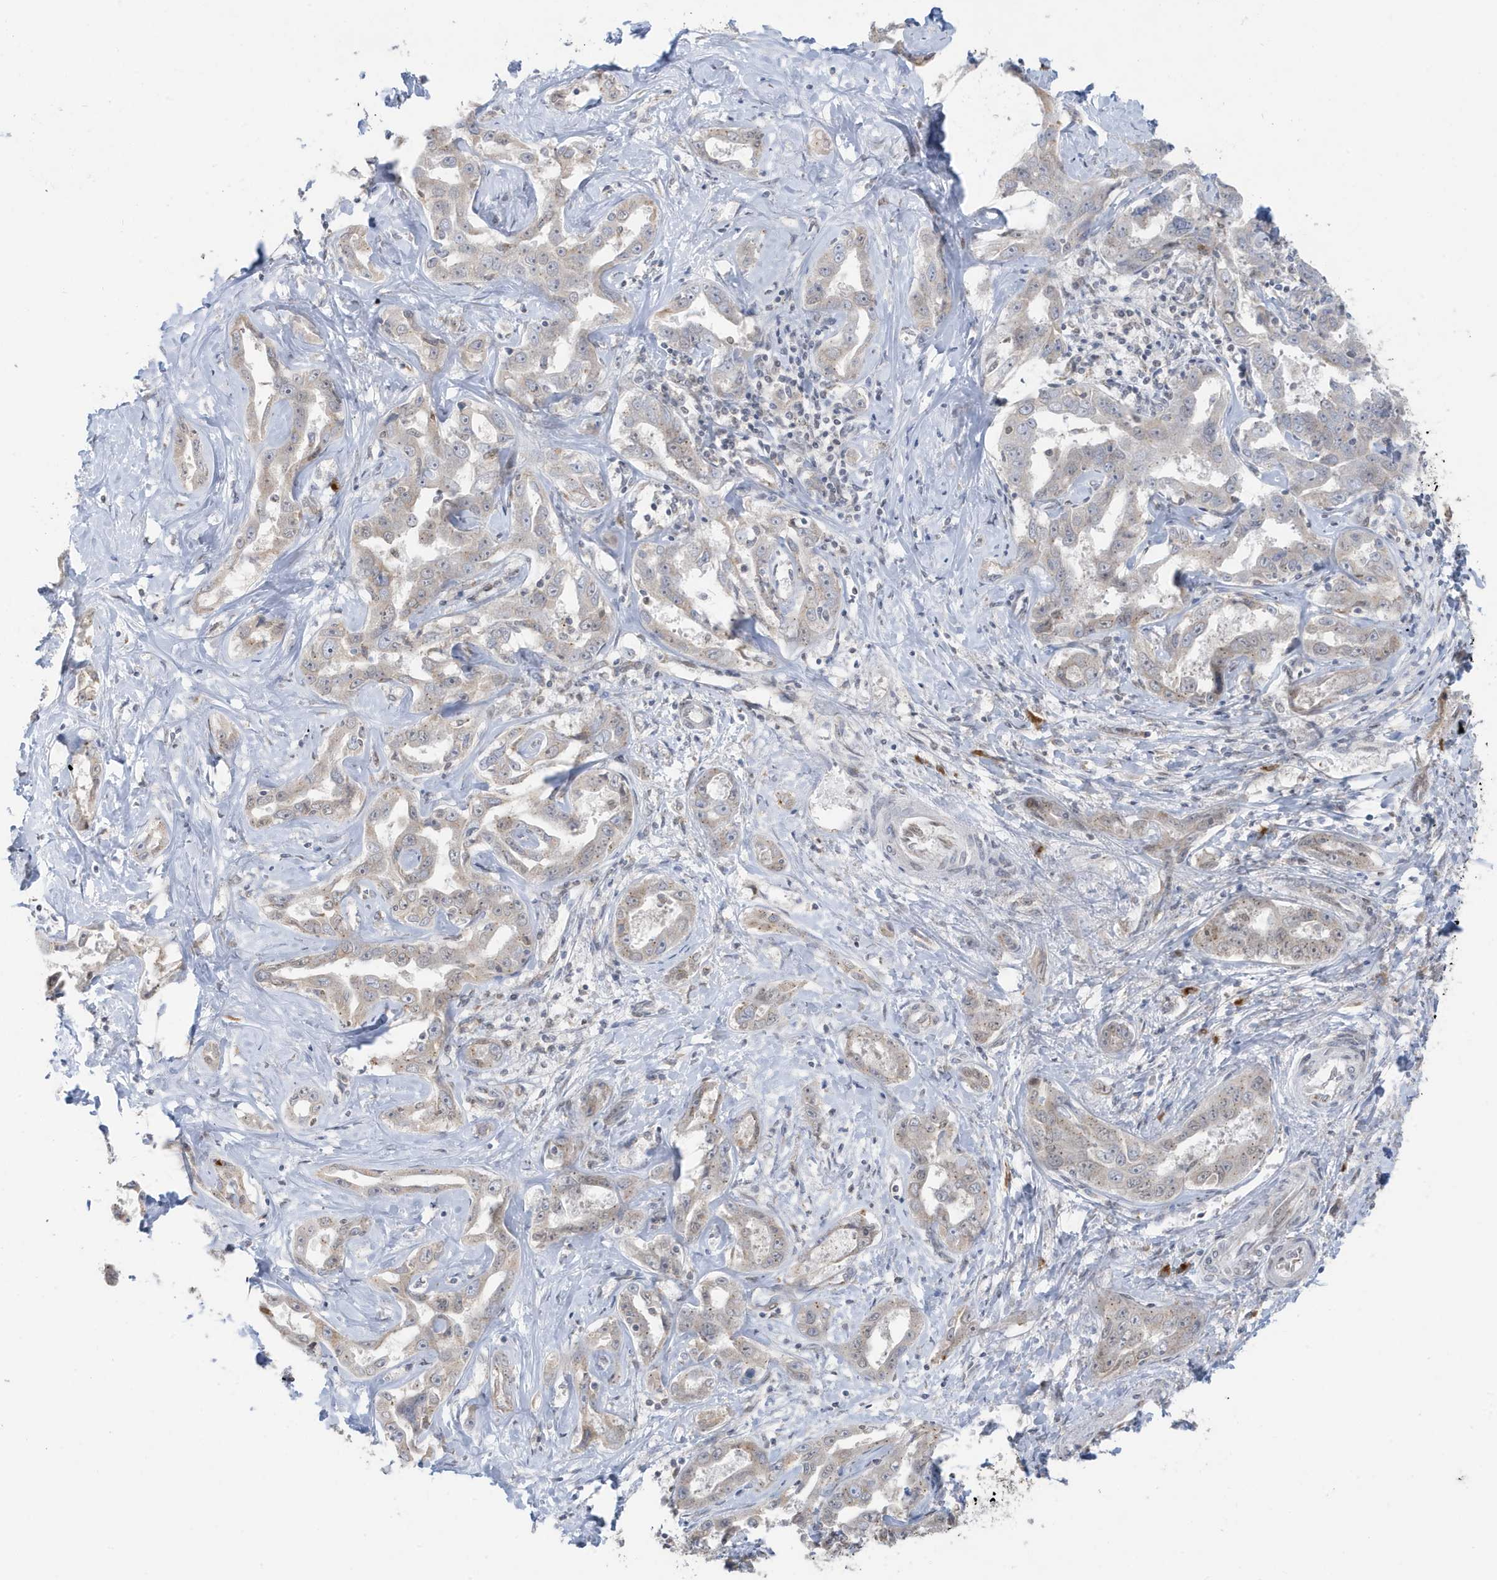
{"staining": {"intensity": "weak", "quantity": "<25%", "location": "nuclear"}, "tissue": "liver cancer", "cell_type": "Tumor cells", "image_type": "cancer", "snomed": [{"axis": "morphology", "description": "Cholangiocarcinoma"}, {"axis": "topography", "description": "Liver"}], "caption": "A photomicrograph of liver cancer (cholangiocarcinoma) stained for a protein shows no brown staining in tumor cells.", "gene": "RER1", "patient": {"sex": "male", "age": 59}}